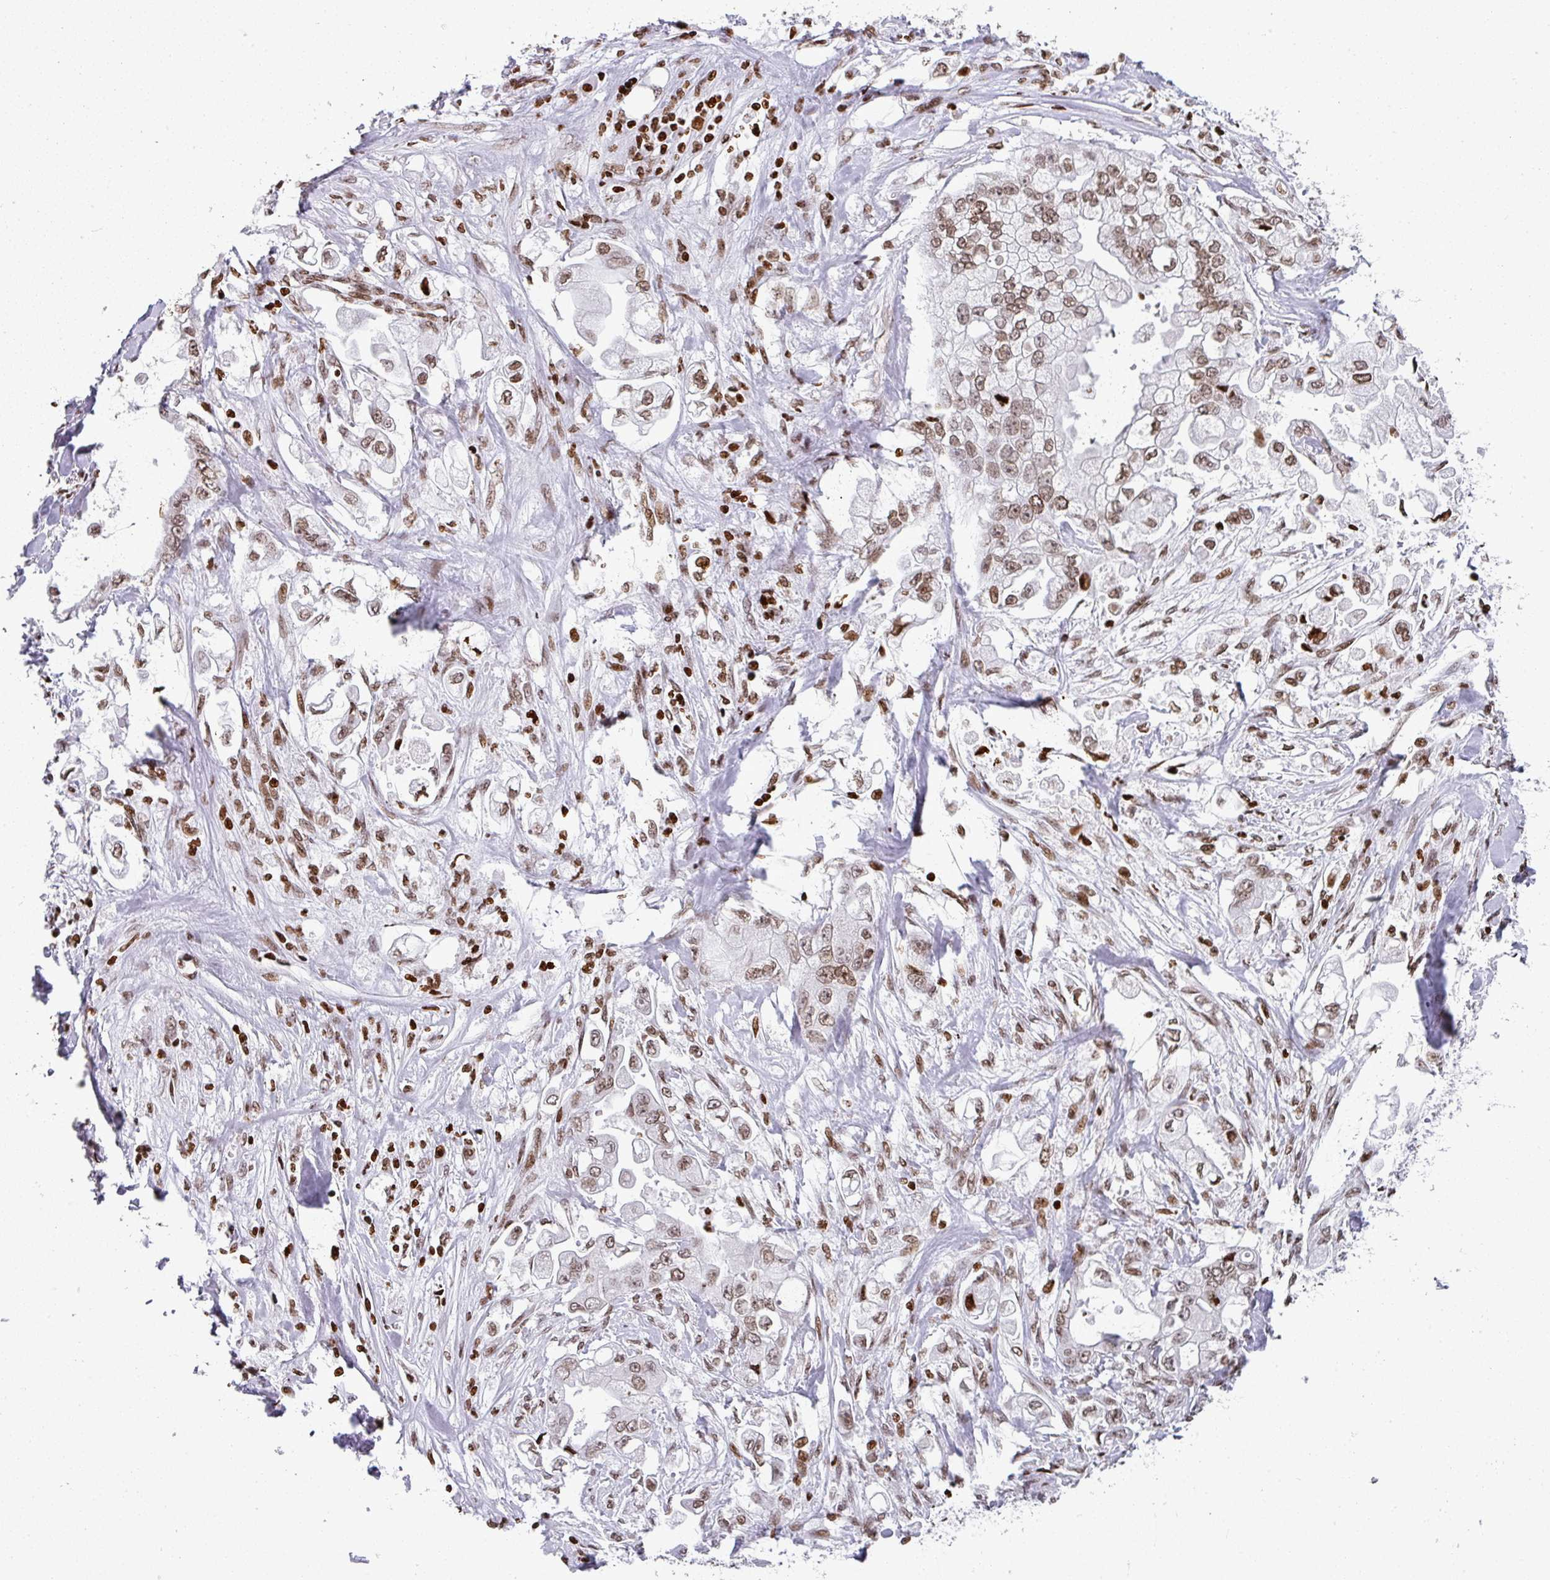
{"staining": {"intensity": "moderate", "quantity": ">75%", "location": "nuclear"}, "tissue": "stomach cancer", "cell_type": "Tumor cells", "image_type": "cancer", "snomed": [{"axis": "morphology", "description": "Adenocarcinoma, NOS"}, {"axis": "topography", "description": "Stomach"}], "caption": "High-magnification brightfield microscopy of stomach adenocarcinoma stained with DAB (3,3'-diaminobenzidine) (brown) and counterstained with hematoxylin (blue). tumor cells exhibit moderate nuclear positivity is present in about>75% of cells.", "gene": "RASL11A", "patient": {"sex": "male", "age": 62}}